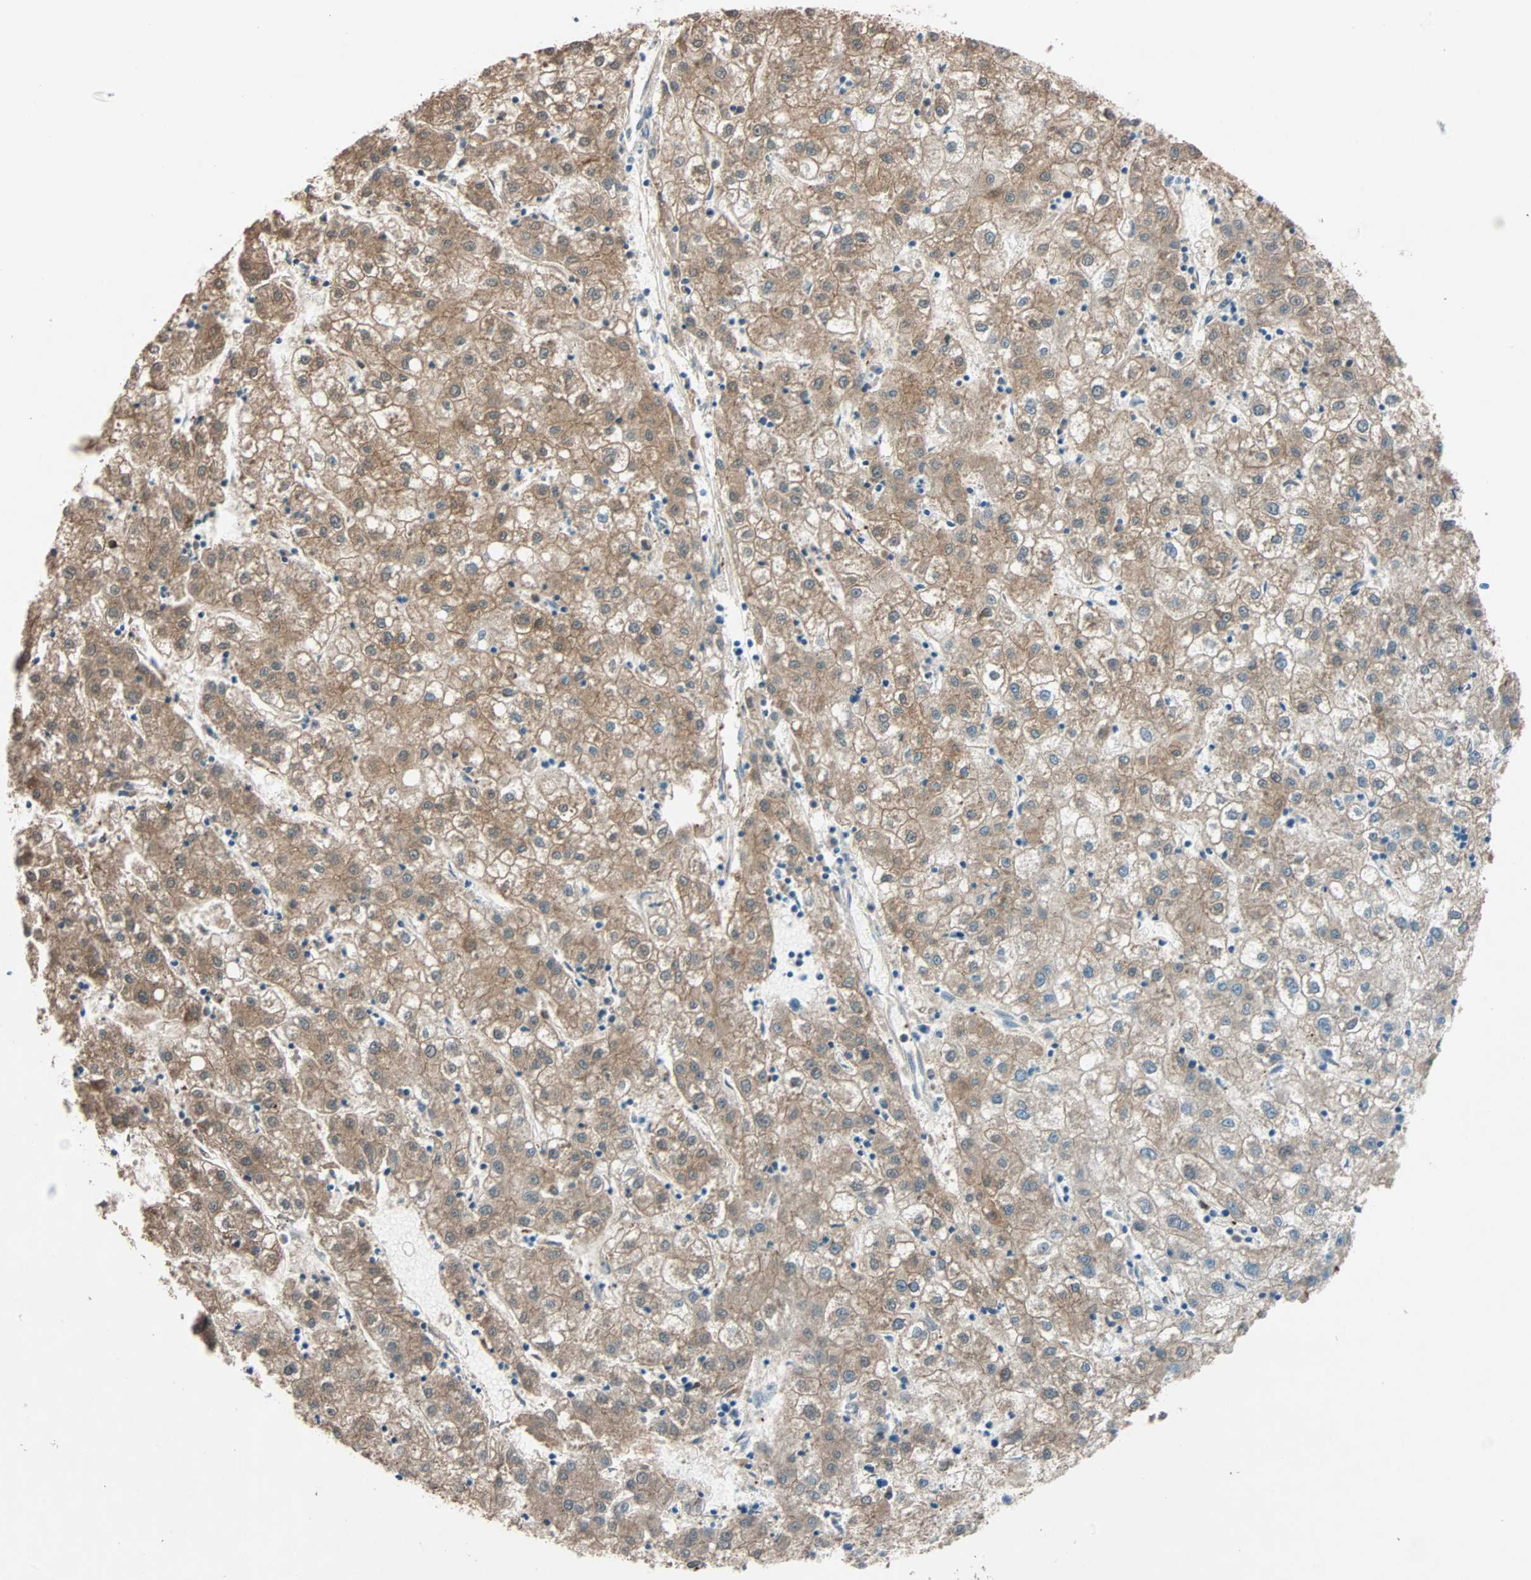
{"staining": {"intensity": "moderate", "quantity": ">75%", "location": "cytoplasmic/membranous"}, "tissue": "liver cancer", "cell_type": "Tumor cells", "image_type": "cancer", "snomed": [{"axis": "morphology", "description": "Carcinoma, Hepatocellular, NOS"}, {"axis": "topography", "description": "Liver"}], "caption": "High-power microscopy captured an IHC micrograph of liver hepatocellular carcinoma, revealing moderate cytoplasmic/membranous expression in approximately >75% of tumor cells.", "gene": "LY6G6F", "patient": {"sex": "male", "age": 72}}